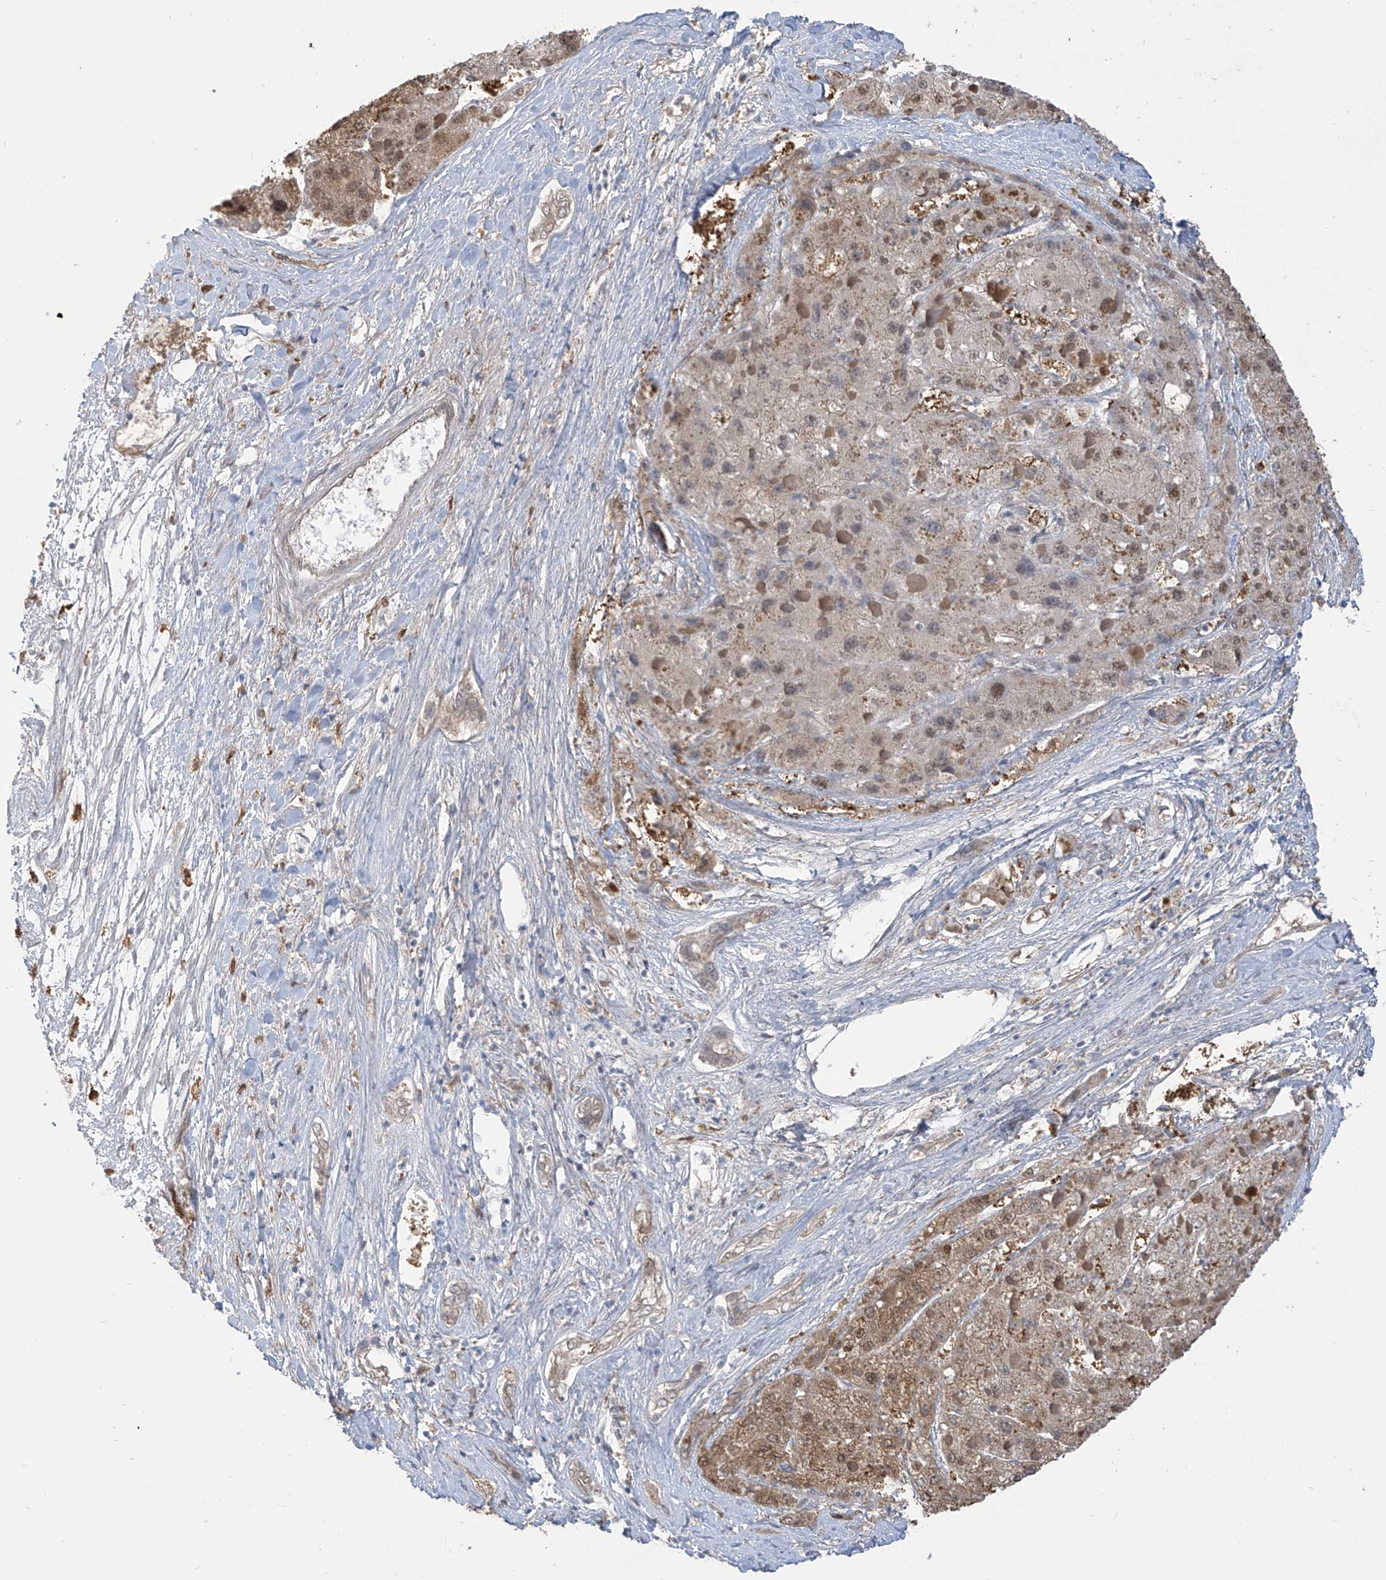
{"staining": {"intensity": "moderate", "quantity": ">75%", "location": "cytoplasmic/membranous,nuclear"}, "tissue": "liver cancer", "cell_type": "Tumor cells", "image_type": "cancer", "snomed": [{"axis": "morphology", "description": "Carcinoma, Hepatocellular, NOS"}, {"axis": "topography", "description": "Liver"}], "caption": "This is a micrograph of immunohistochemistry staining of liver cancer (hepatocellular carcinoma), which shows moderate positivity in the cytoplasmic/membranous and nuclear of tumor cells.", "gene": "IDH1", "patient": {"sex": "female", "age": 73}}